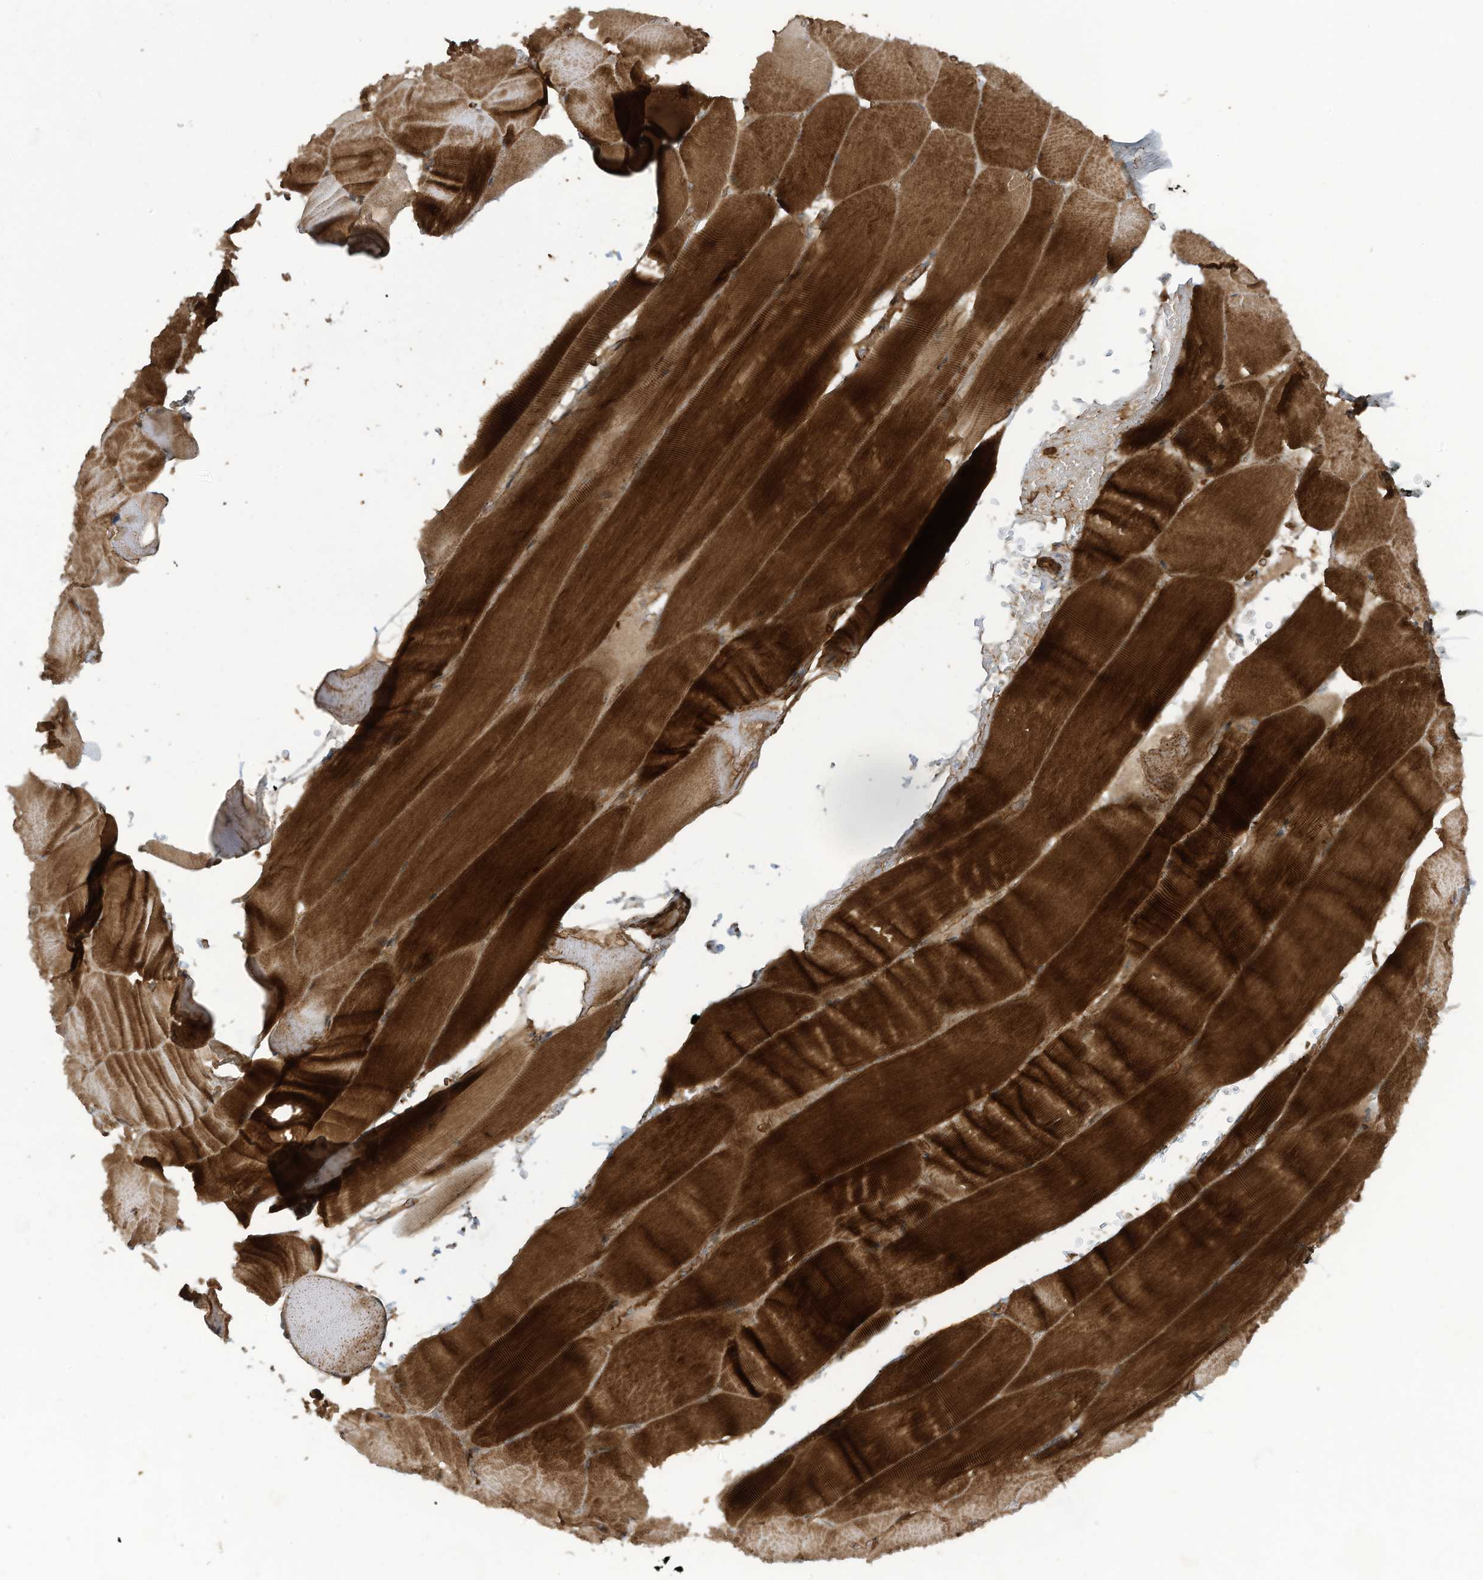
{"staining": {"intensity": "strong", "quantity": ">75%", "location": "cytoplasmic/membranous"}, "tissue": "skeletal muscle", "cell_type": "Myocytes", "image_type": "normal", "snomed": [{"axis": "morphology", "description": "Normal tissue, NOS"}, {"axis": "topography", "description": "Skeletal muscle"}, {"axis": "topography", "description": "Parathyroid gland"}], "caption": "Myocytes exhibit high levels of strong cytoplasmic/membranous expression in approximately >75% of cells in benign skeletal muscle.", "gene": "DDIT4", "patient": {"sex": "female", "age": 37}}